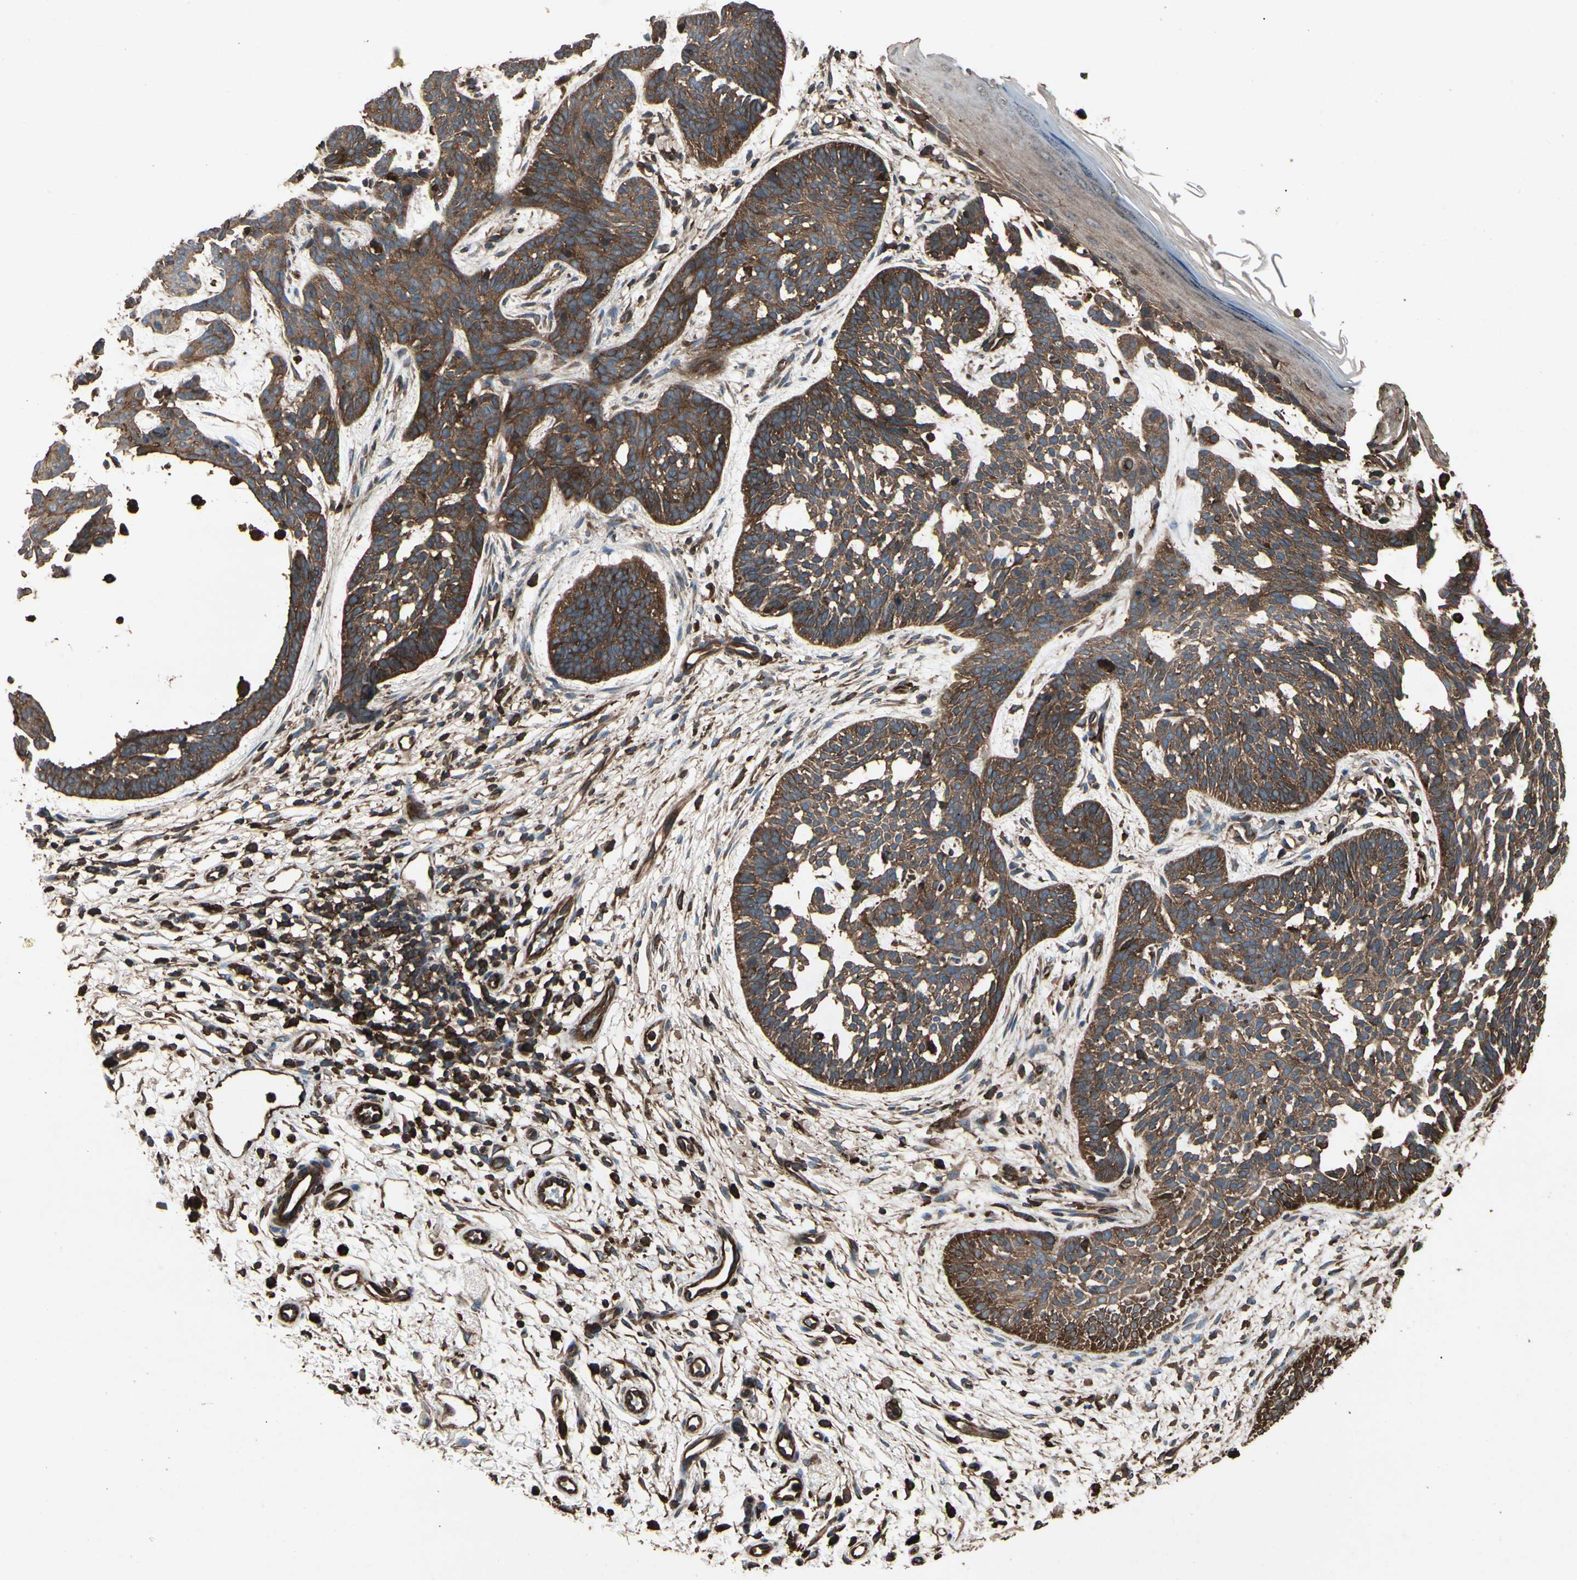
{"staining": {"intensity": "strong", "quantity": ">75%", "location": "cytoplasmic/membranous"}, "tissue": "skin cancer", "cell_type": "Tumor cells", "image_type": "cancer", "snomed": [{"axis": "morphology", "description": "Normal tissue, NOS"}, {"axis": "morphology", "description": "Basal cell carcinoma"}, {"axis": "topography", "description": "Skin"}], "caption": "Skin cancer (basal cell carcinoma) stained with a protein marker displays strong staining in tumor cells.", "gene": "AGBL2", "patient": {"sex": "female", "age": 69}}